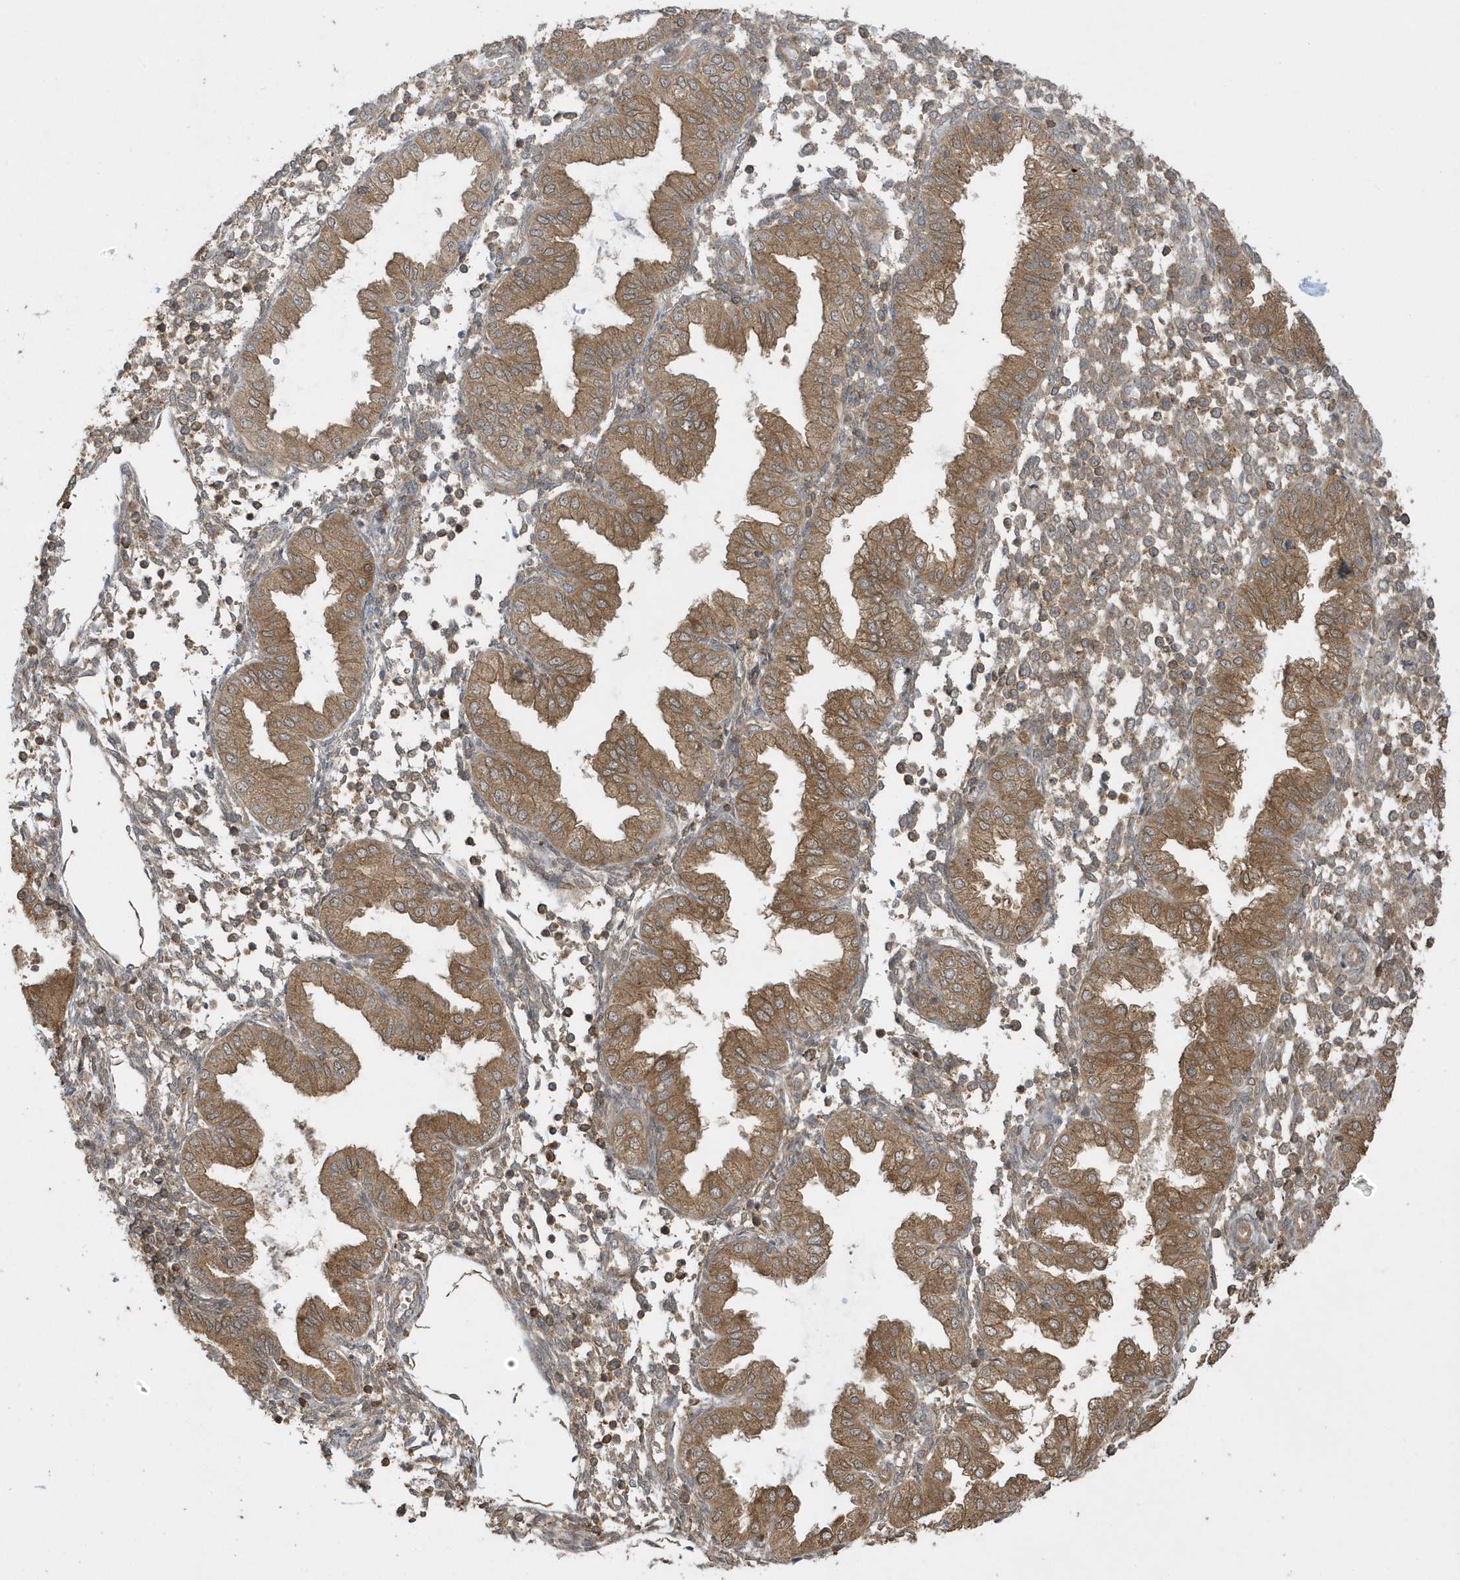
{"staining": {"intensity": "moderate", "quantity": "25%-75%", "location": "cytoplasmic/membranous"}, "tissue": "endometrium", "cell_type": "Cells in endometrial stroma", "image_type": "normal", "snomed": [{"axis": "morphology", "description": "Normal tissue, NOS"}, {"axis": "topography", "description": "Endometrium"}], "caption": "Immunohistochemical staining of benign human endometrium demonstrates moderate cytoplasmic/membranous protein staining in about 25%-75% of cells in endometrial stroma.", "gene": "STAMBP", "patient": {"sex": "female", "age": 53}}